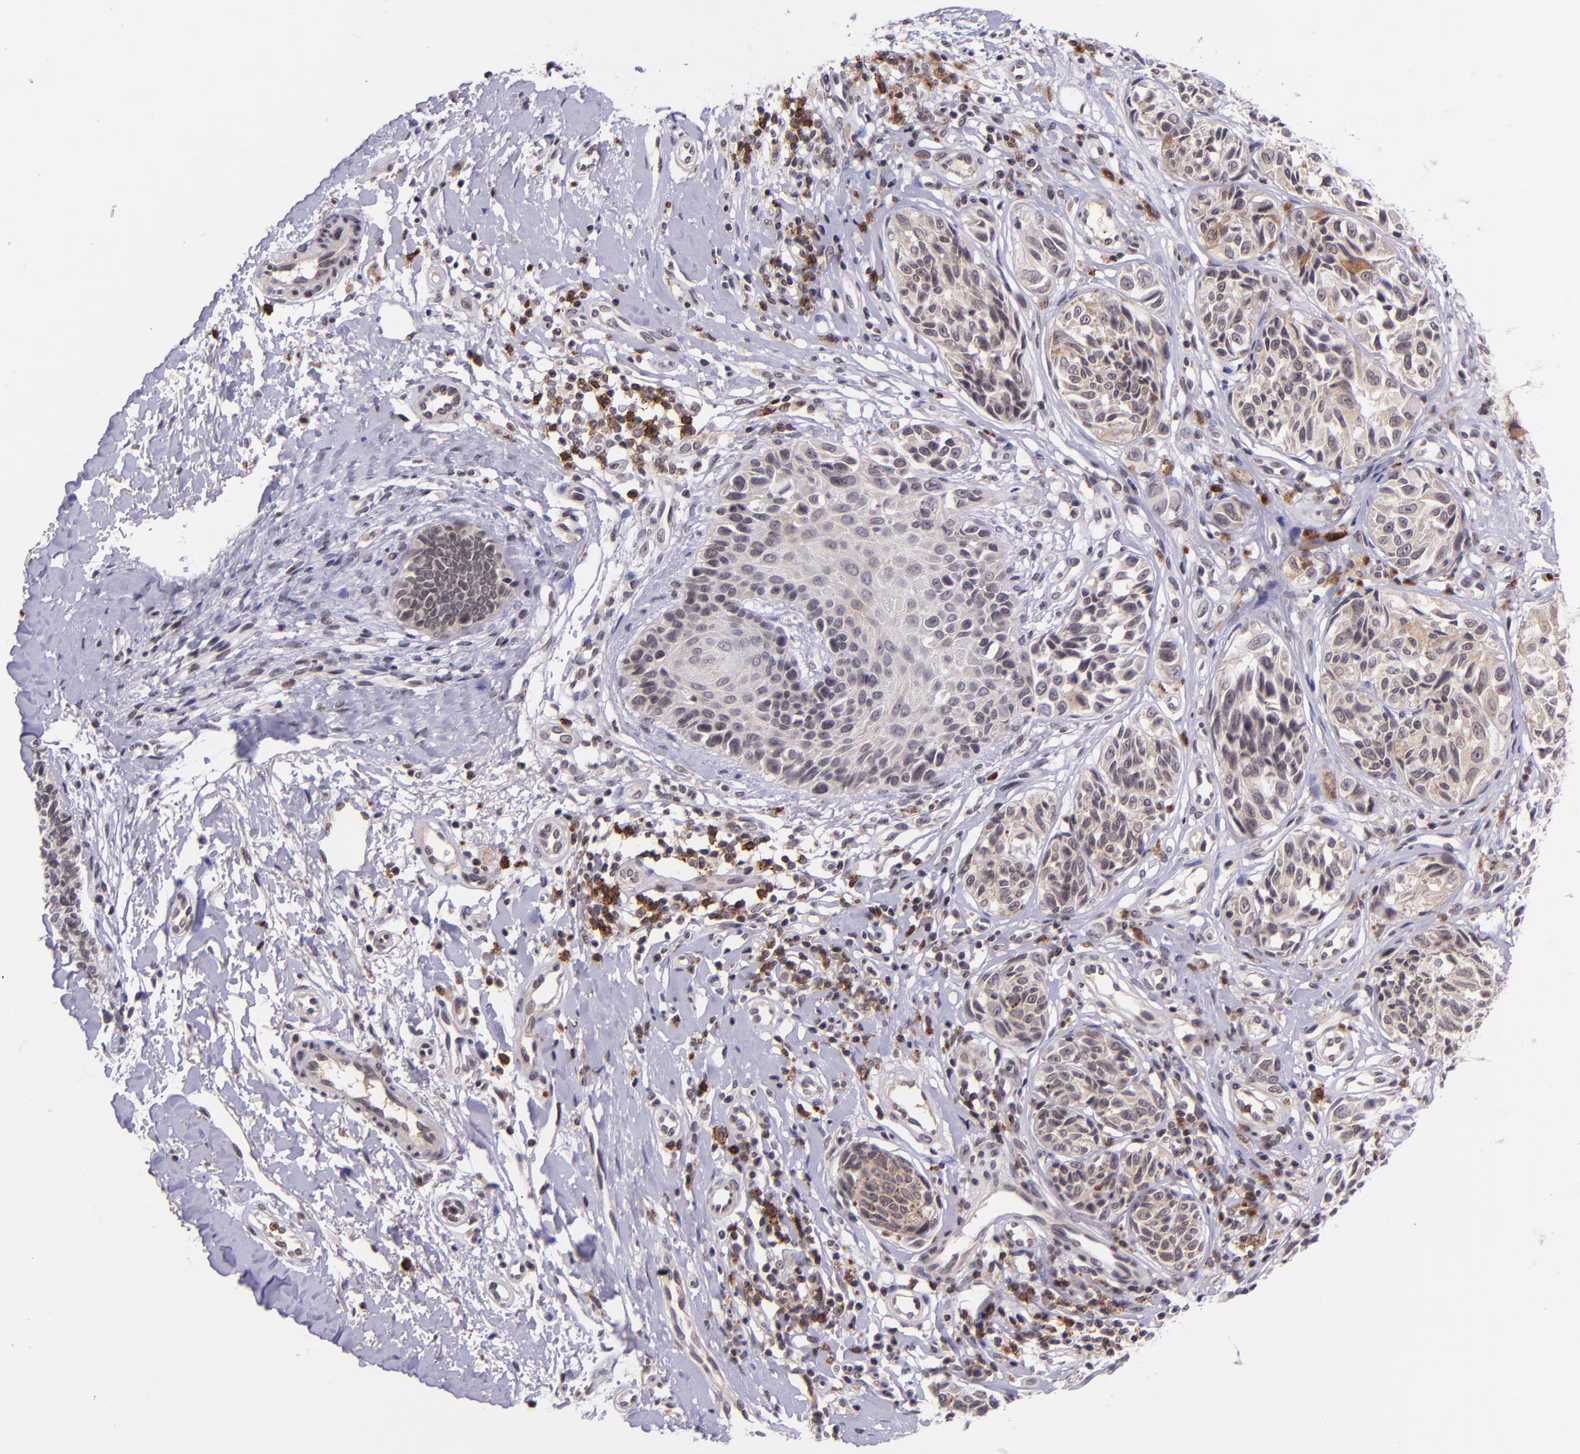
{"staining": {"intensity": "weak", "quantity": "25%-75%", "location": "cytoplasmic/membranous"}, "tissue": "melanoma", "cell_type": "Tumor cells", "image_type": "cancer", "snomed": [{"axis": "morphology", "description": "Malignant melanoma, NOS"}, {"axis": "topography", "description": "Skin"}], "caption": "There is low levels of weak cytoplasmic/membranous staining in tumor cells of malignant melanoma, as demonstrated by immunohistochemical staining (brown color).", "gene": "SELL", "patient": {"sex": "male", "age": 67}}